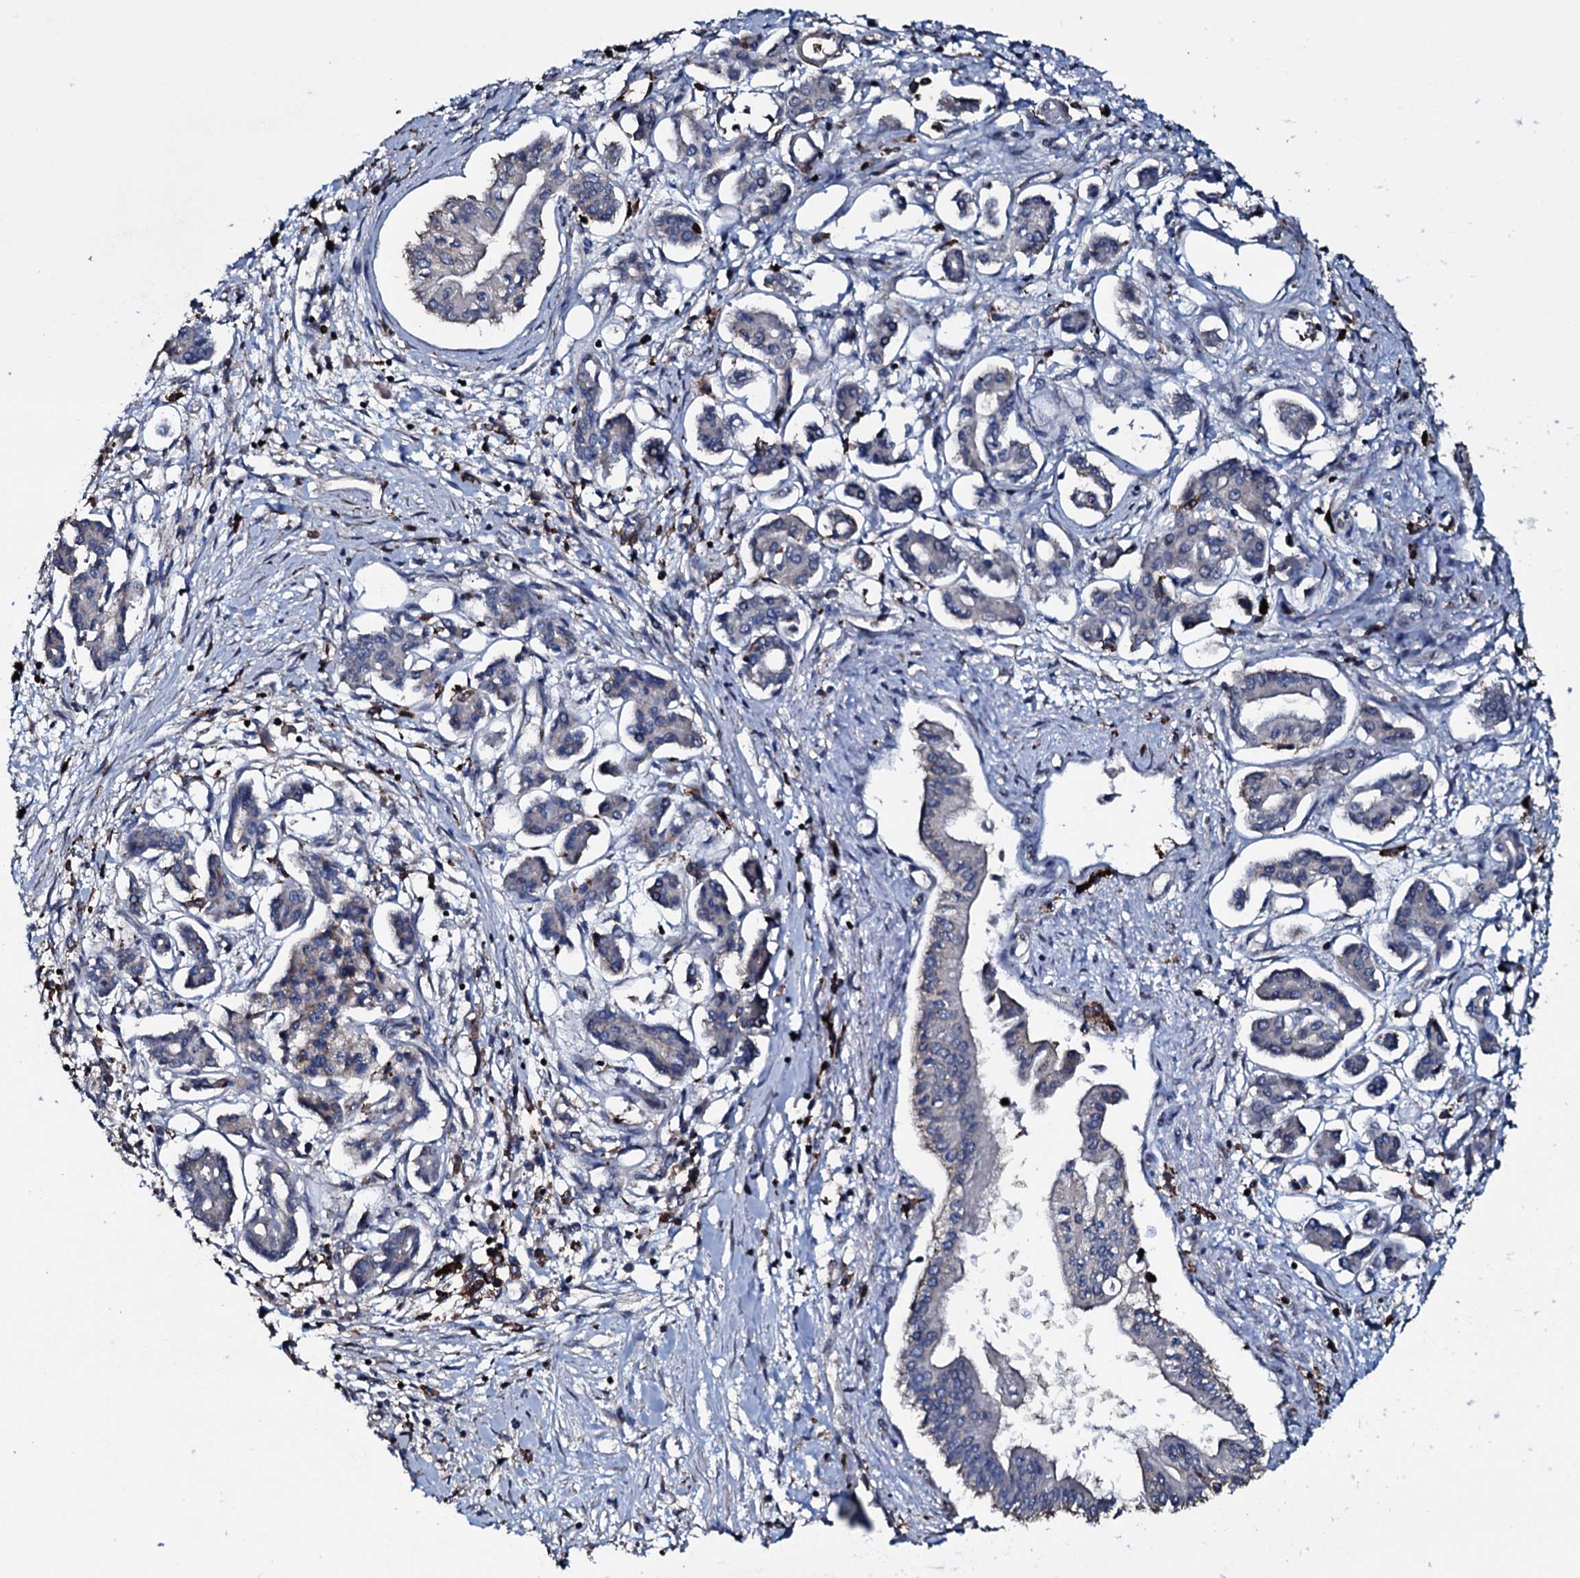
{"staining": {"intensity": "negative", "quantity": "none", "location": "none"}, "tissue": "pancreatic cancer", "cell_type": "Tumor cells", "image_type": "cancer", "snomed": [{"axis": "morphology", "description": "Adenocarcinoma, NOS"}, {"axis": "topography", "description": "Pancreas"}], "caption": "This is a histopathology image of immunohistochemistry (IHC) staining of pancreatic adenocarcinoma, which shows no staining in tumor cells. The staining was performed using DAB to visualize the protein expression in brown, while the nuclei were stained in blue with hematoxylin (Magnification: 20x).", "gene": "OGFOD2", "patient": {"sex": "female", "age": 50}}